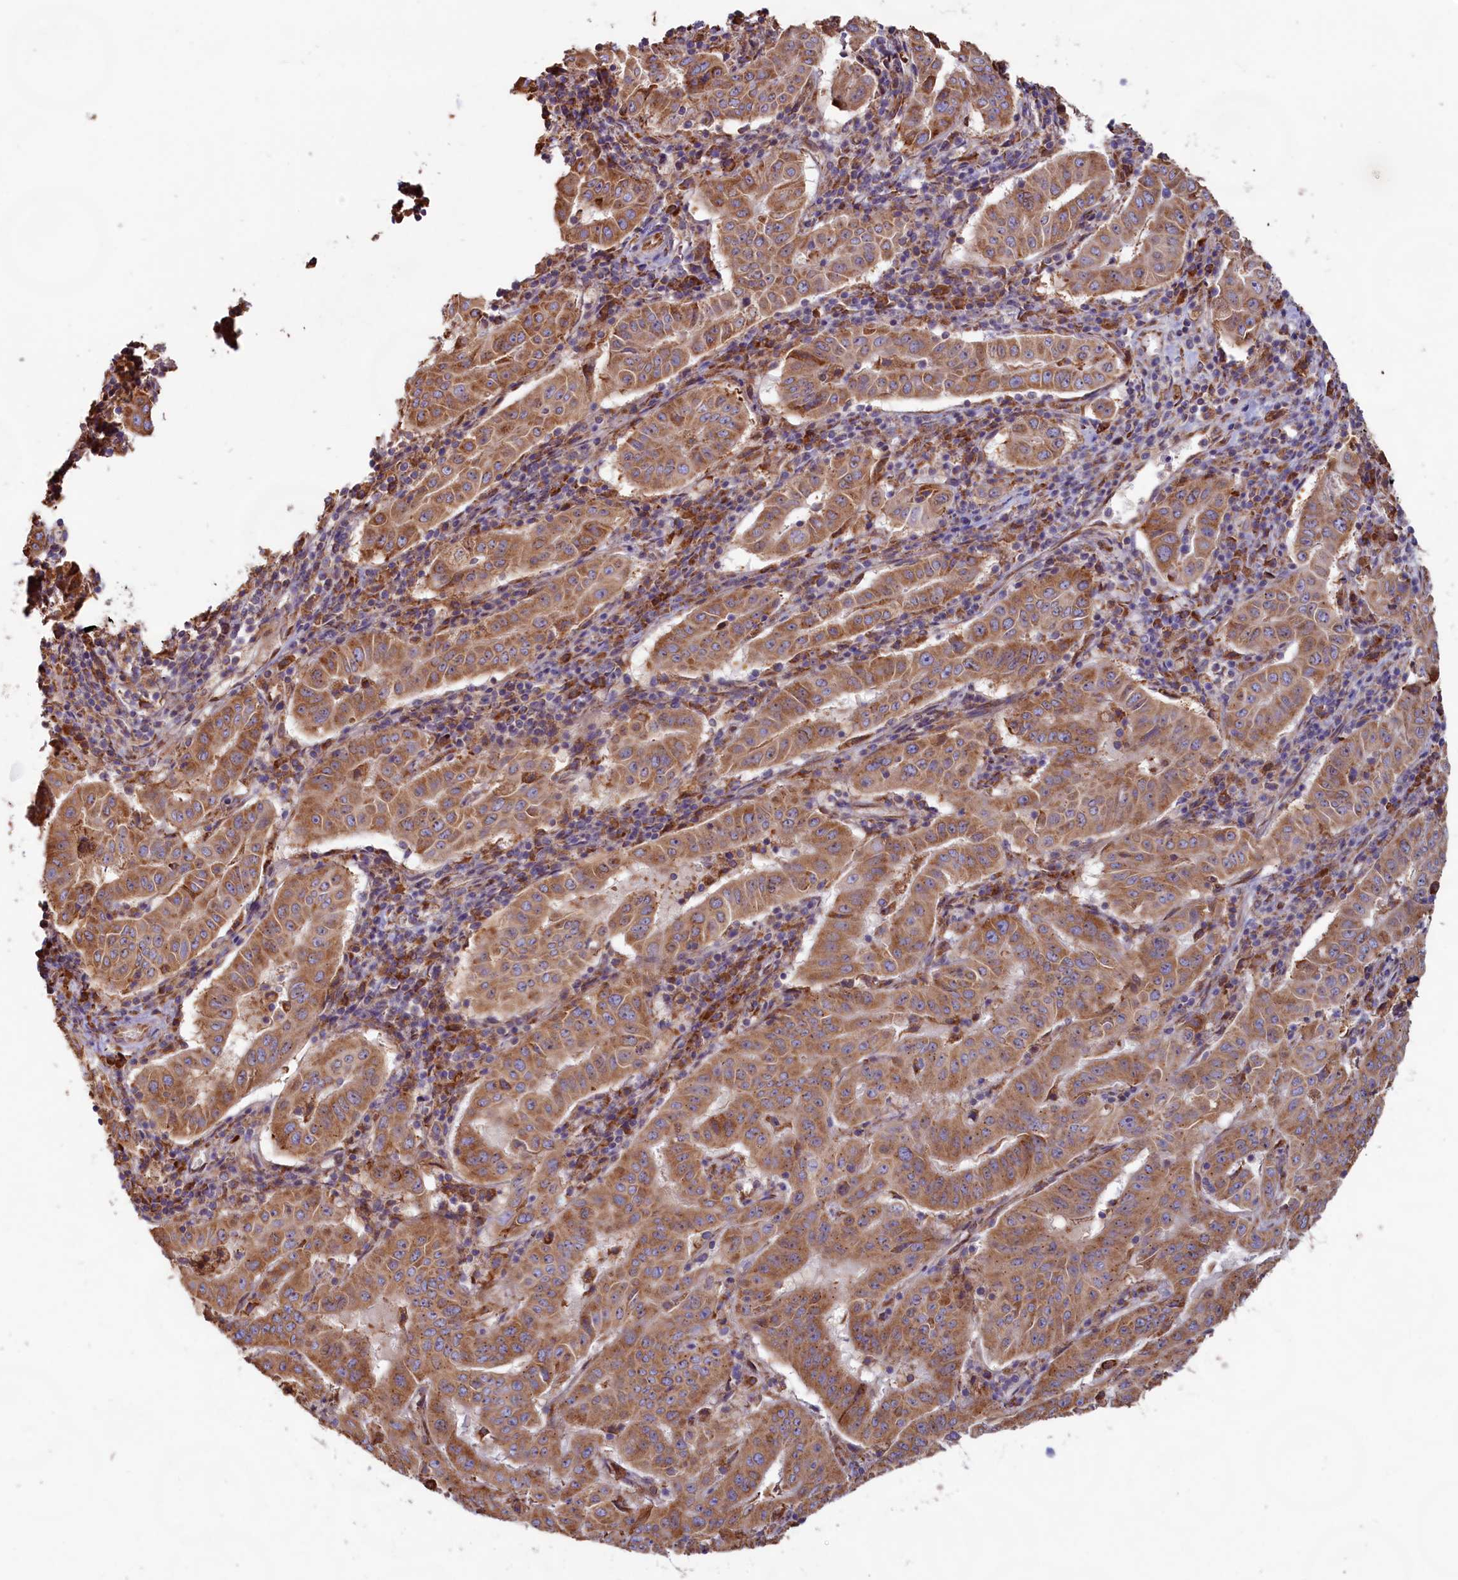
{"staining": {"intensity": "moderate", "quantity": ">75%", "location": "cytoplasmic/membranous"}, "tissue": "pancreatic cancer", "cell_type": "Tumor cells", "image_type": "cancer", "snomed": [{"axis": "morphology", "description": "Adenocarcinoma, NOS"}, {"axis": "topography", "description": "Pancreas"}], "caption": "The immunohistochemical stain highlights moderate cytoplasmic/membranous positivity in tumor cells of pancreatic cancer (adenocarcinoma) tissue.", "gene": "TBC1D19", "patient": {"sex": "male", "age": 63}}